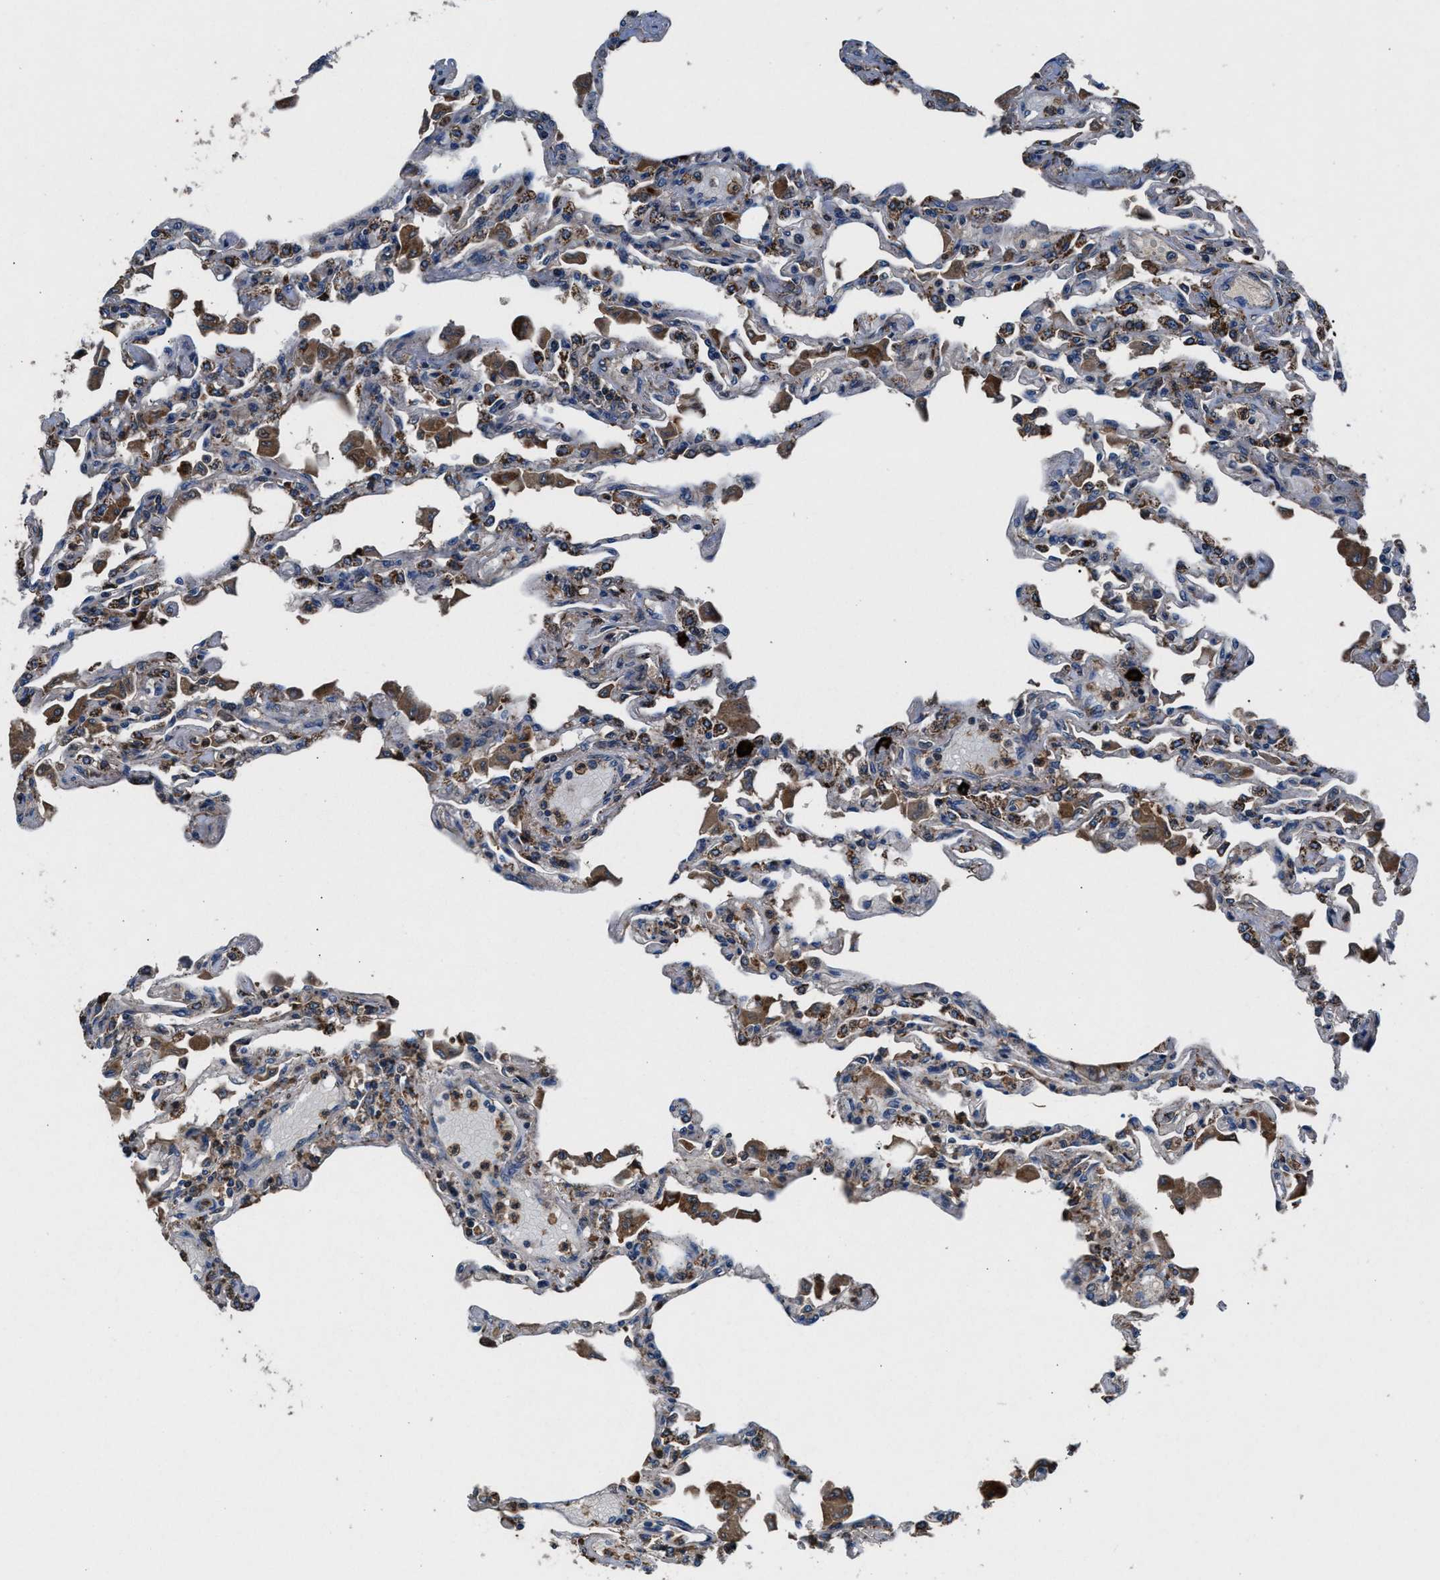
{"staining": {"intensity": "weak", "quantity": "<25%", "location": "cytoplasmic/membranous"}, "tissue": "lung", "cell_type": "Alveolar cells", "image_type": "normal", "snomed": [{"axis": "morphology", "description": "Normal tissue, NOS"}, {"axis": "topography", "description": "Bronchus"}, {"axis": "topography", "description": "Lung"}], "caption": "IHC photomicrograph of benign lung: lung stained with DAB (3,3'-diaminobenzidine) displays no significant protein positivity in alveolar cells. (DAB (3,3'-diaminobenzidine) immunohistochemistry with hematoxylin counter stain).", "gene": "FAM221A", "patient": {"sex": "female", "age": 49}}